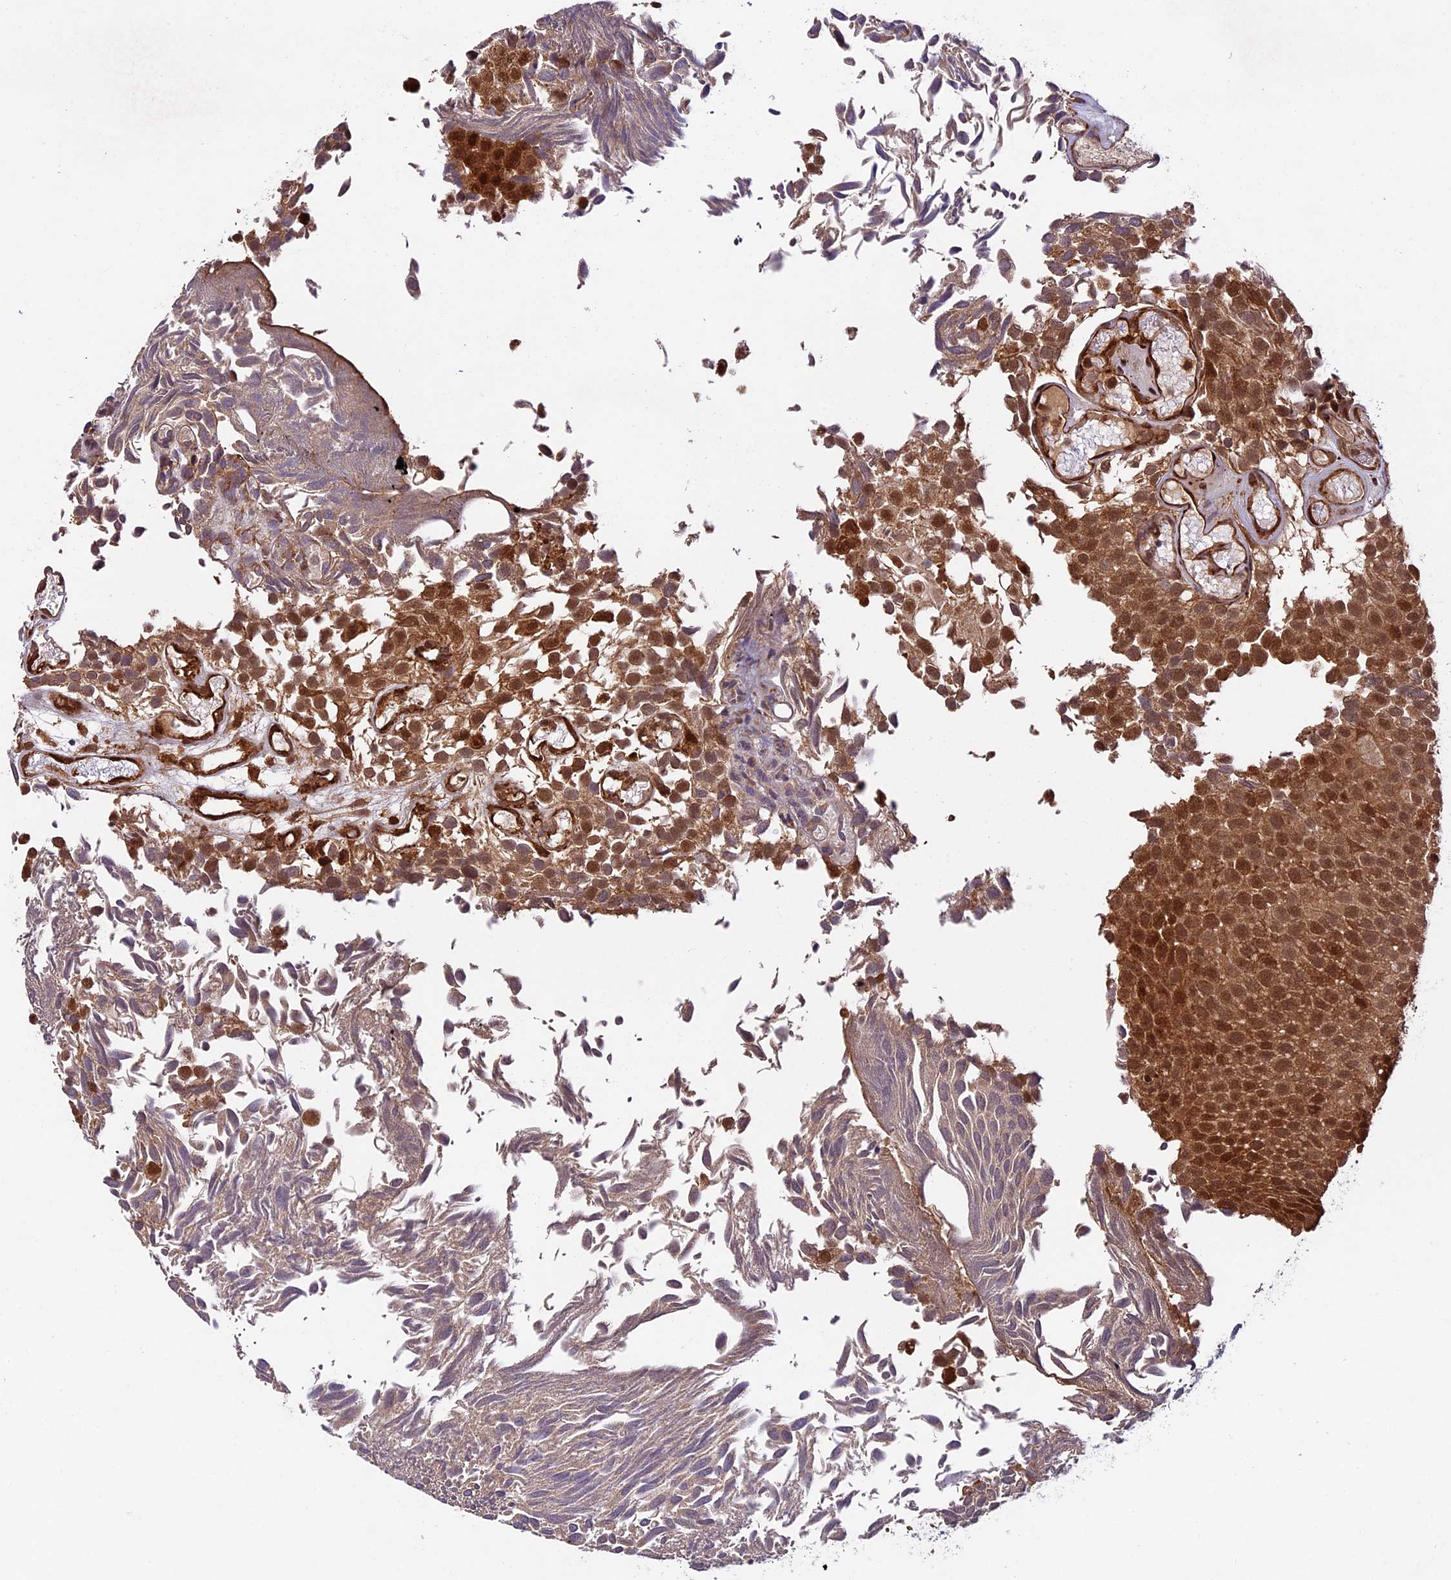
{"staining": {"intensity": "strong", "quantity": ">75%", "location": "cytoplasmic/membranous,nuclear"}, "tissue": "urothelial cancer", "cell_type": "Tumor cells", "image_type": "cancer", "snomed": [{"axis": "morphology", "description": "Urothelial carcinoma, Low grade"}, {"axis": "topography", "description": "Urinary bladder"}], "caption": "This micrograph shows urothelial cancer stained with IHC to label a protein in brown. The cytoplasmic/membranous and nuclear of tumor cells show strong positivity for the protein. Nuclei are counter-stained blue.", "gene": "LSM7", "patient": {"sex": "male", "age": 89}}